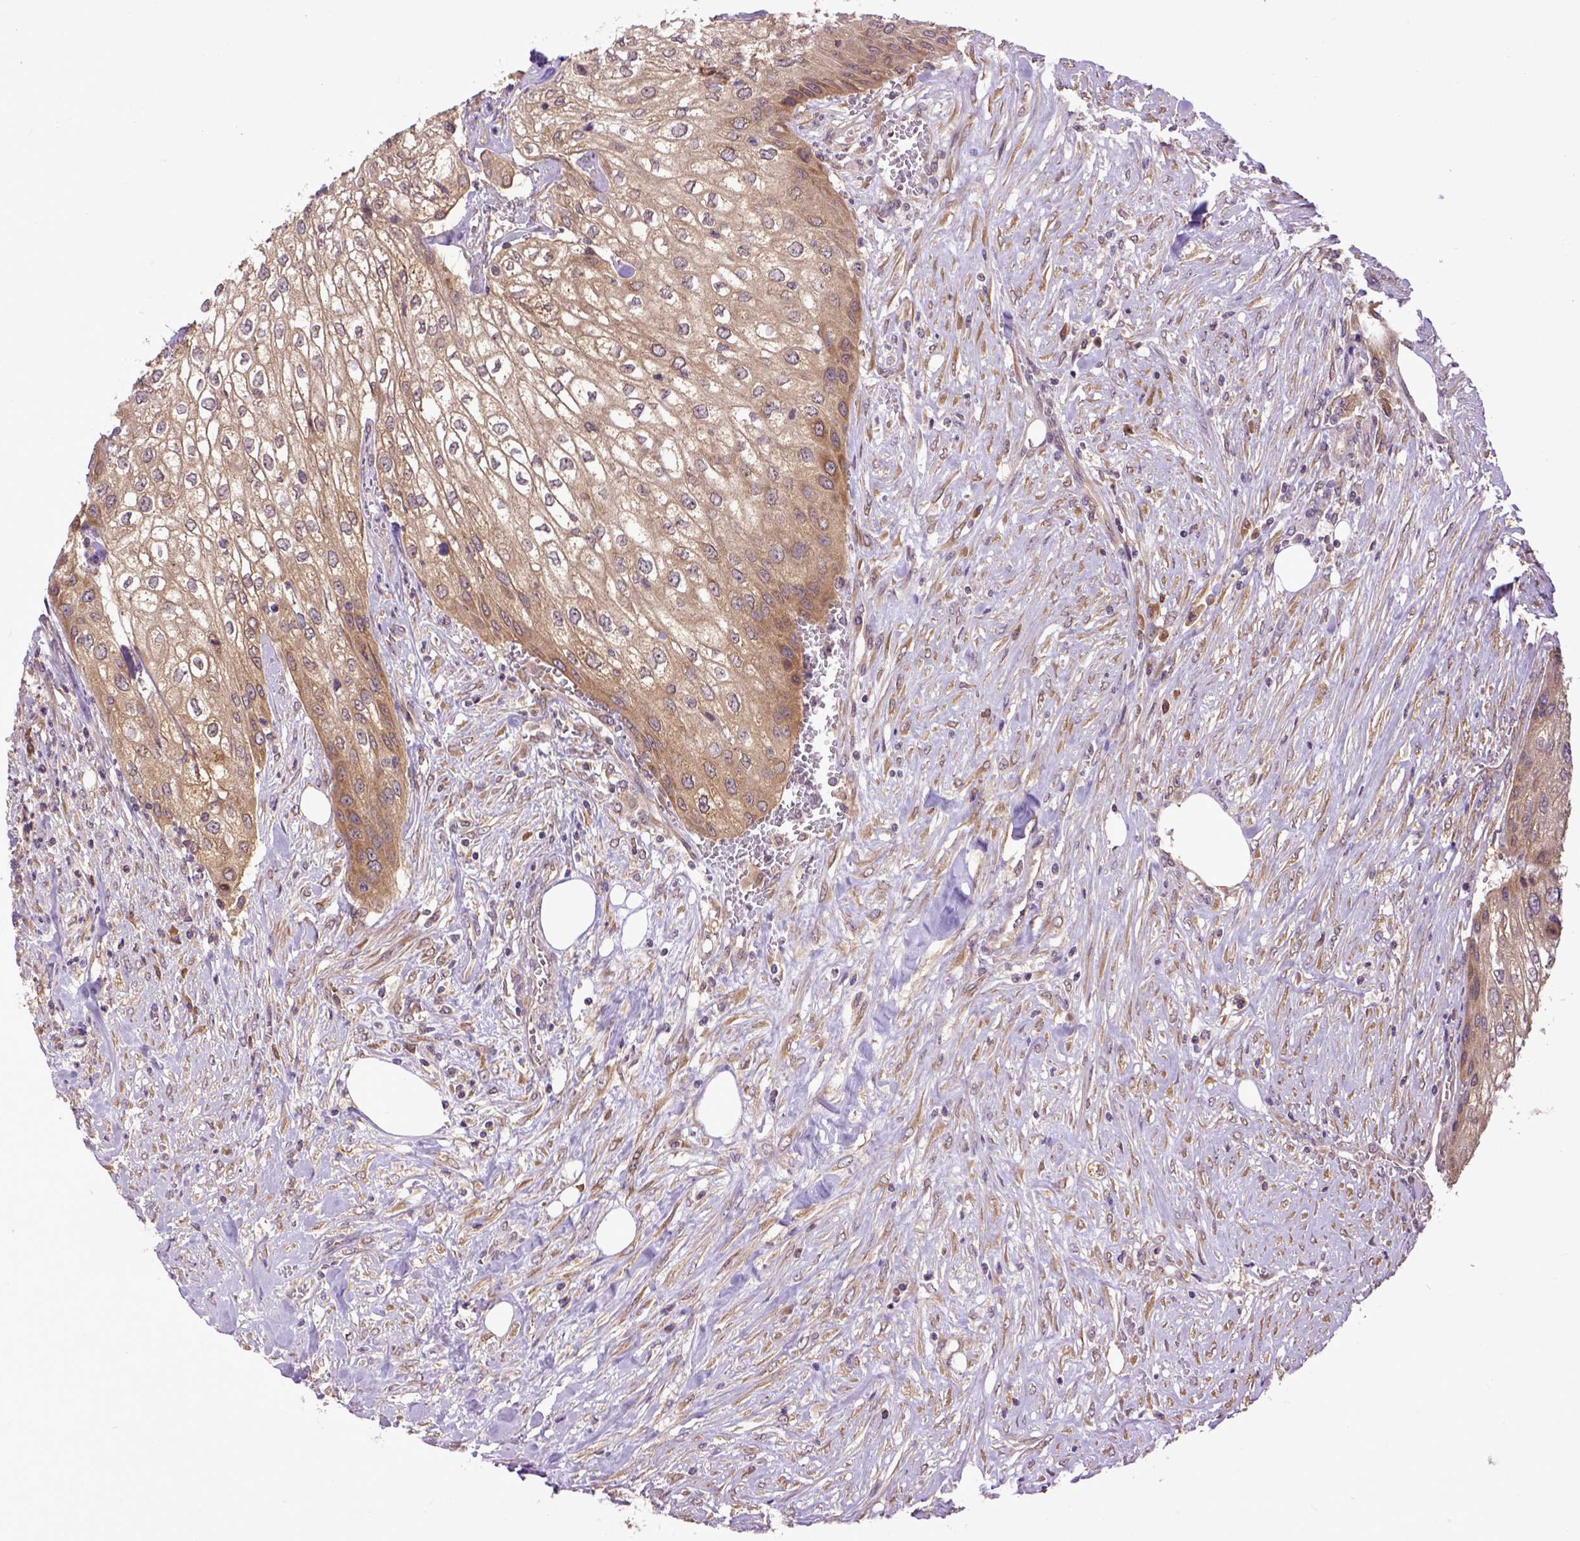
{"staining": {"intensity": "weak", "quantity": ">75%", "location": "cytoplasmic/membranous"}, "tissue": "urothelial cancer", "cell_type": "Tumor cells", "image_type": "cancer", "snomed": [{"axis": "morphology", "description": "Urothelial carcinoma, High grade"}, {"axis": "topography", "description": "Urinary bladder"}], "caption": "Tumor cells display low levels of weak cytoplasmic/membranous expression in approximately >75% of cells in urothelial cancer.", "gene": "ARL1", "patient": {"sex": "male", "age": 62}}